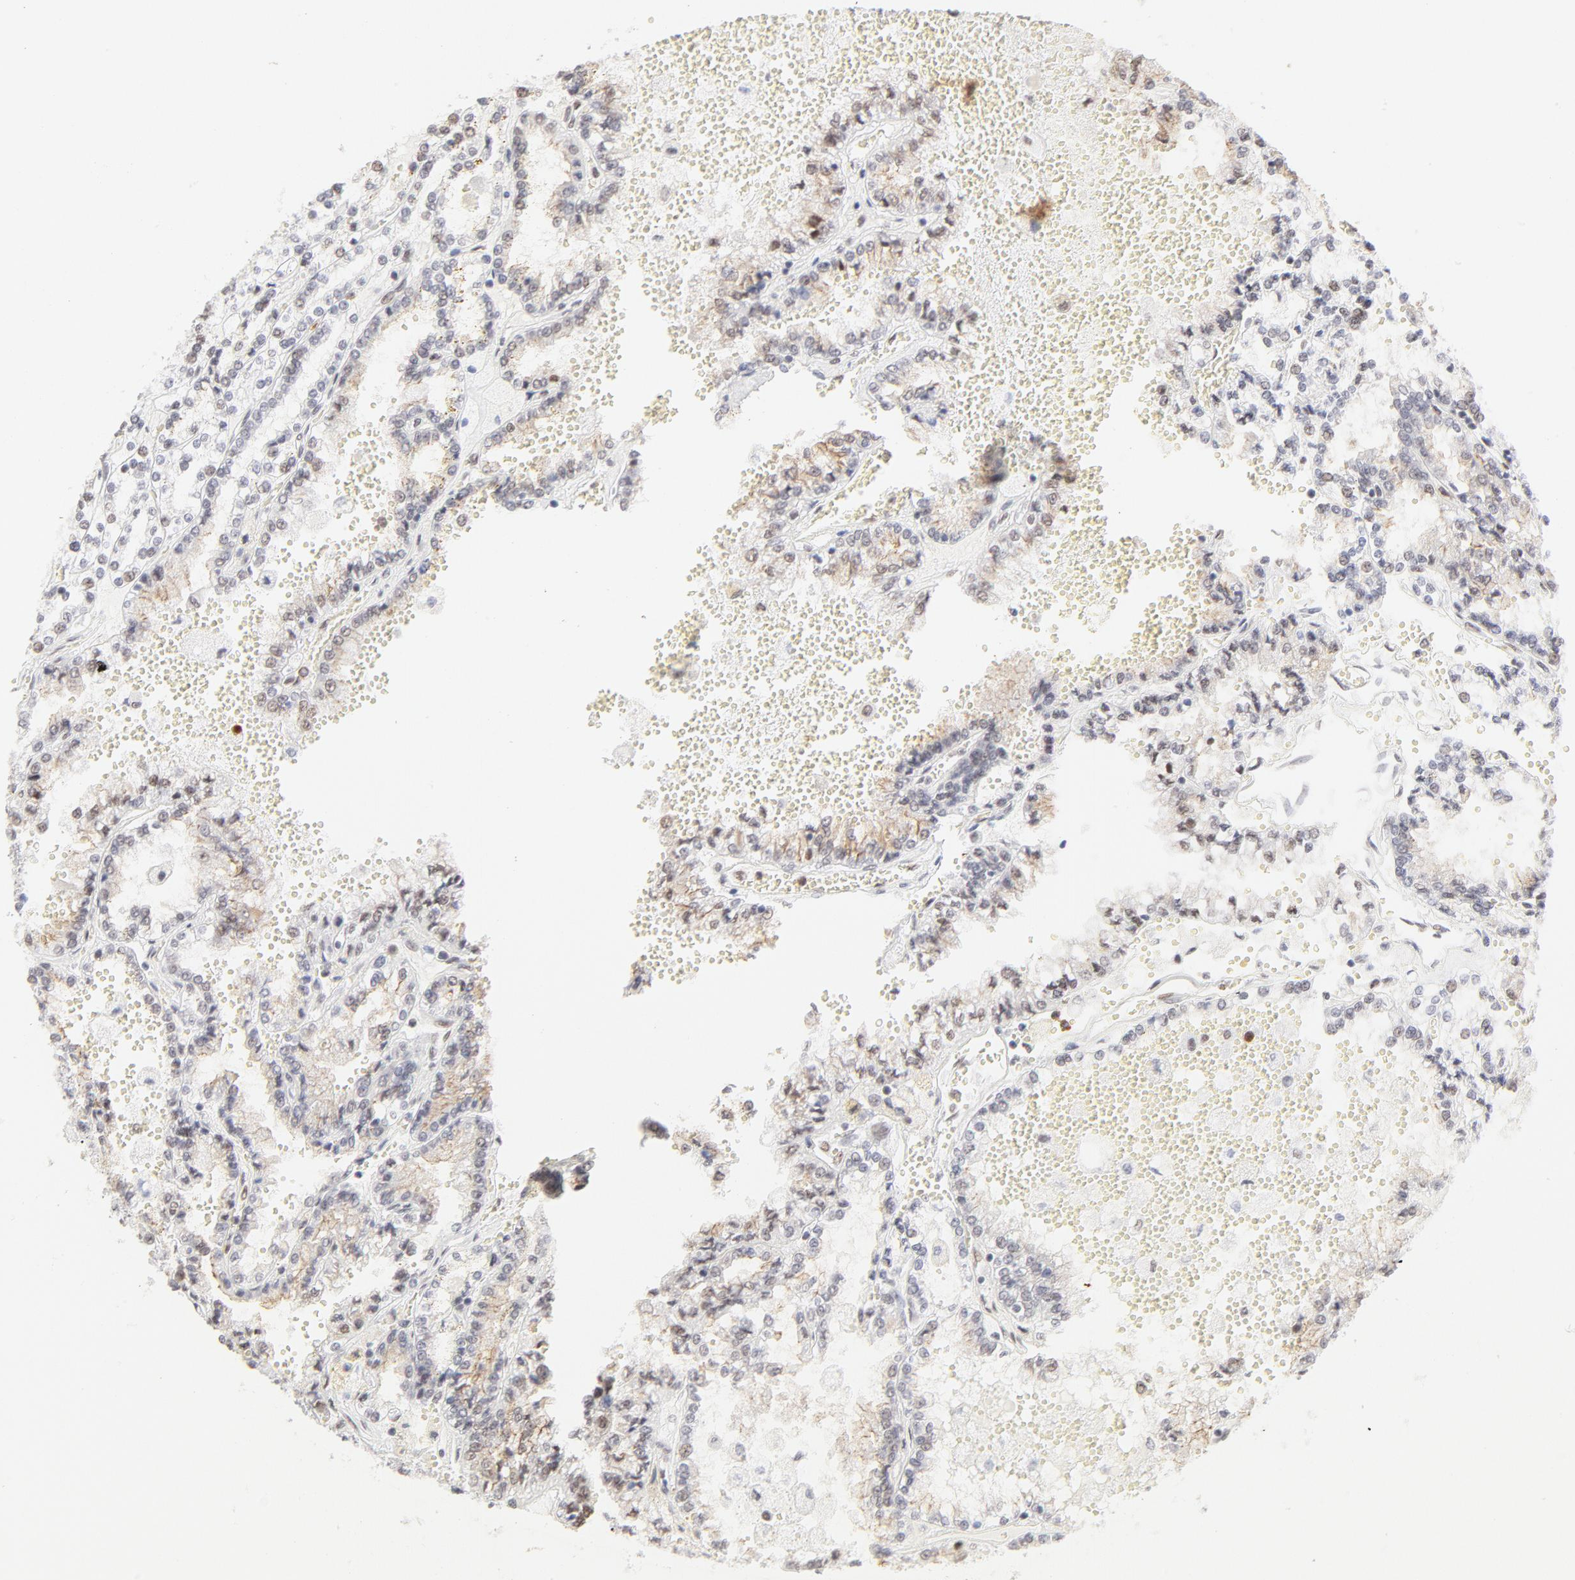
{"staining": {"intensity": "weak", "quantity": "<25%", "location": "nuclear"}, "tissue": "renal cancer", "cell_type": "Tumor cells", "image_type": "cancer", "snomed": [{"axis": "morphology", "description": "Adenocarcinoma, NOS"}, {"axis": "topography", "description": "Kidney"}], "caption": "Tumor cells show no significant protein positivity in adenocarcinoma (renal).", "gene": "PBX1", "patient": {"sex": "female", "age": 56}}